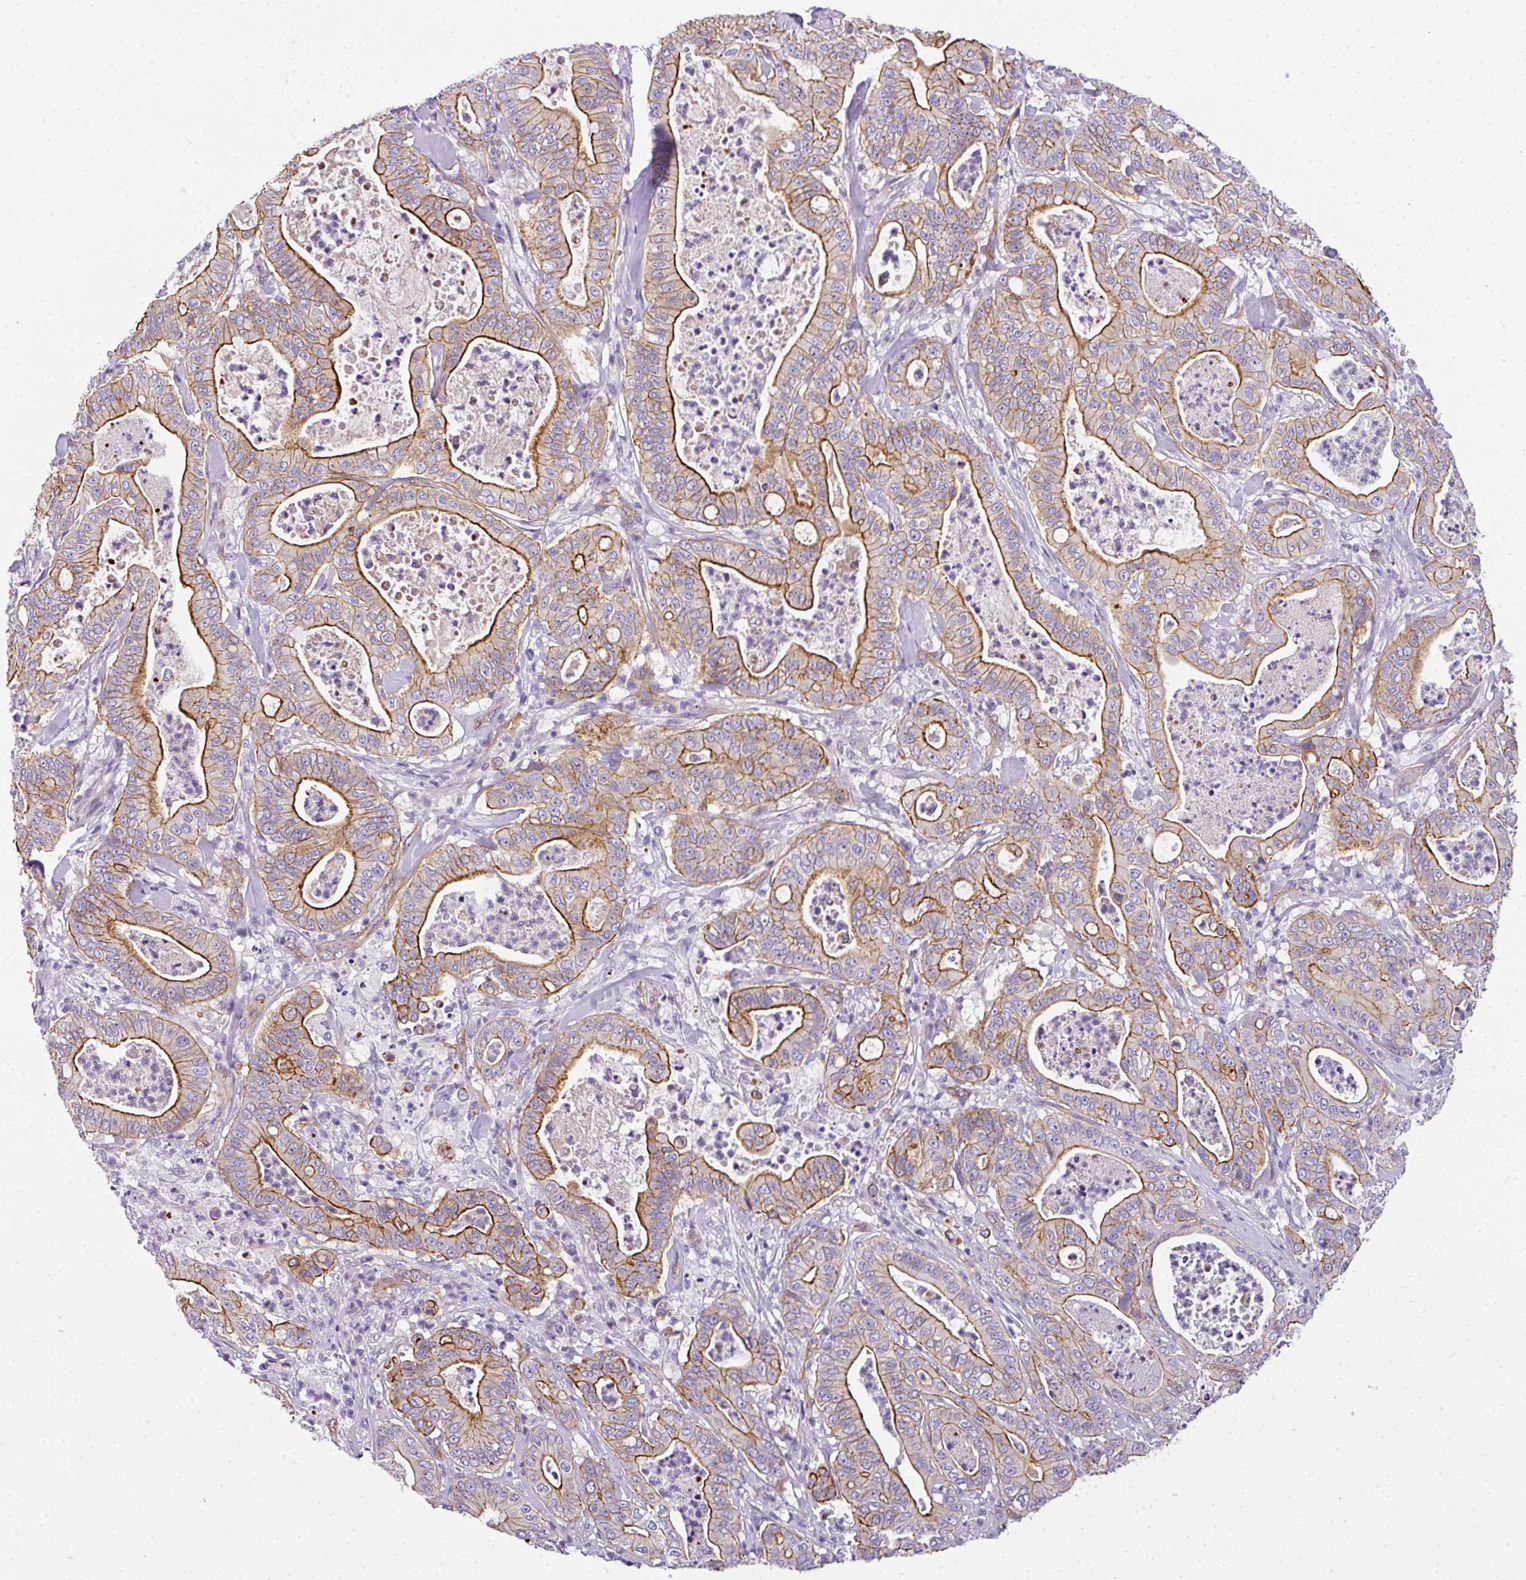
{"staining": {"intensity": "moderate", "quantity": ">75%", "location": "cytoplasmic/membranous"}, "tissue": "pancreatic cancer", "cell_type": "Tumor cells", "image_type": "cancer", "snomed": [{"axis": "morphology", "description": "Adenocarcinoma, NOS"}, {"axis": "topography", "description": "Pancreas"}], "caption": "This image demonstrates immunohistochemistry (IHC) staining of human pancreatic cancer, with medium moderate cytoplasmic/membranous positivity in approximately >75% of tumor cells.", "gene": "OR11H4", "patient": {"sex": "male", "age": 71}}